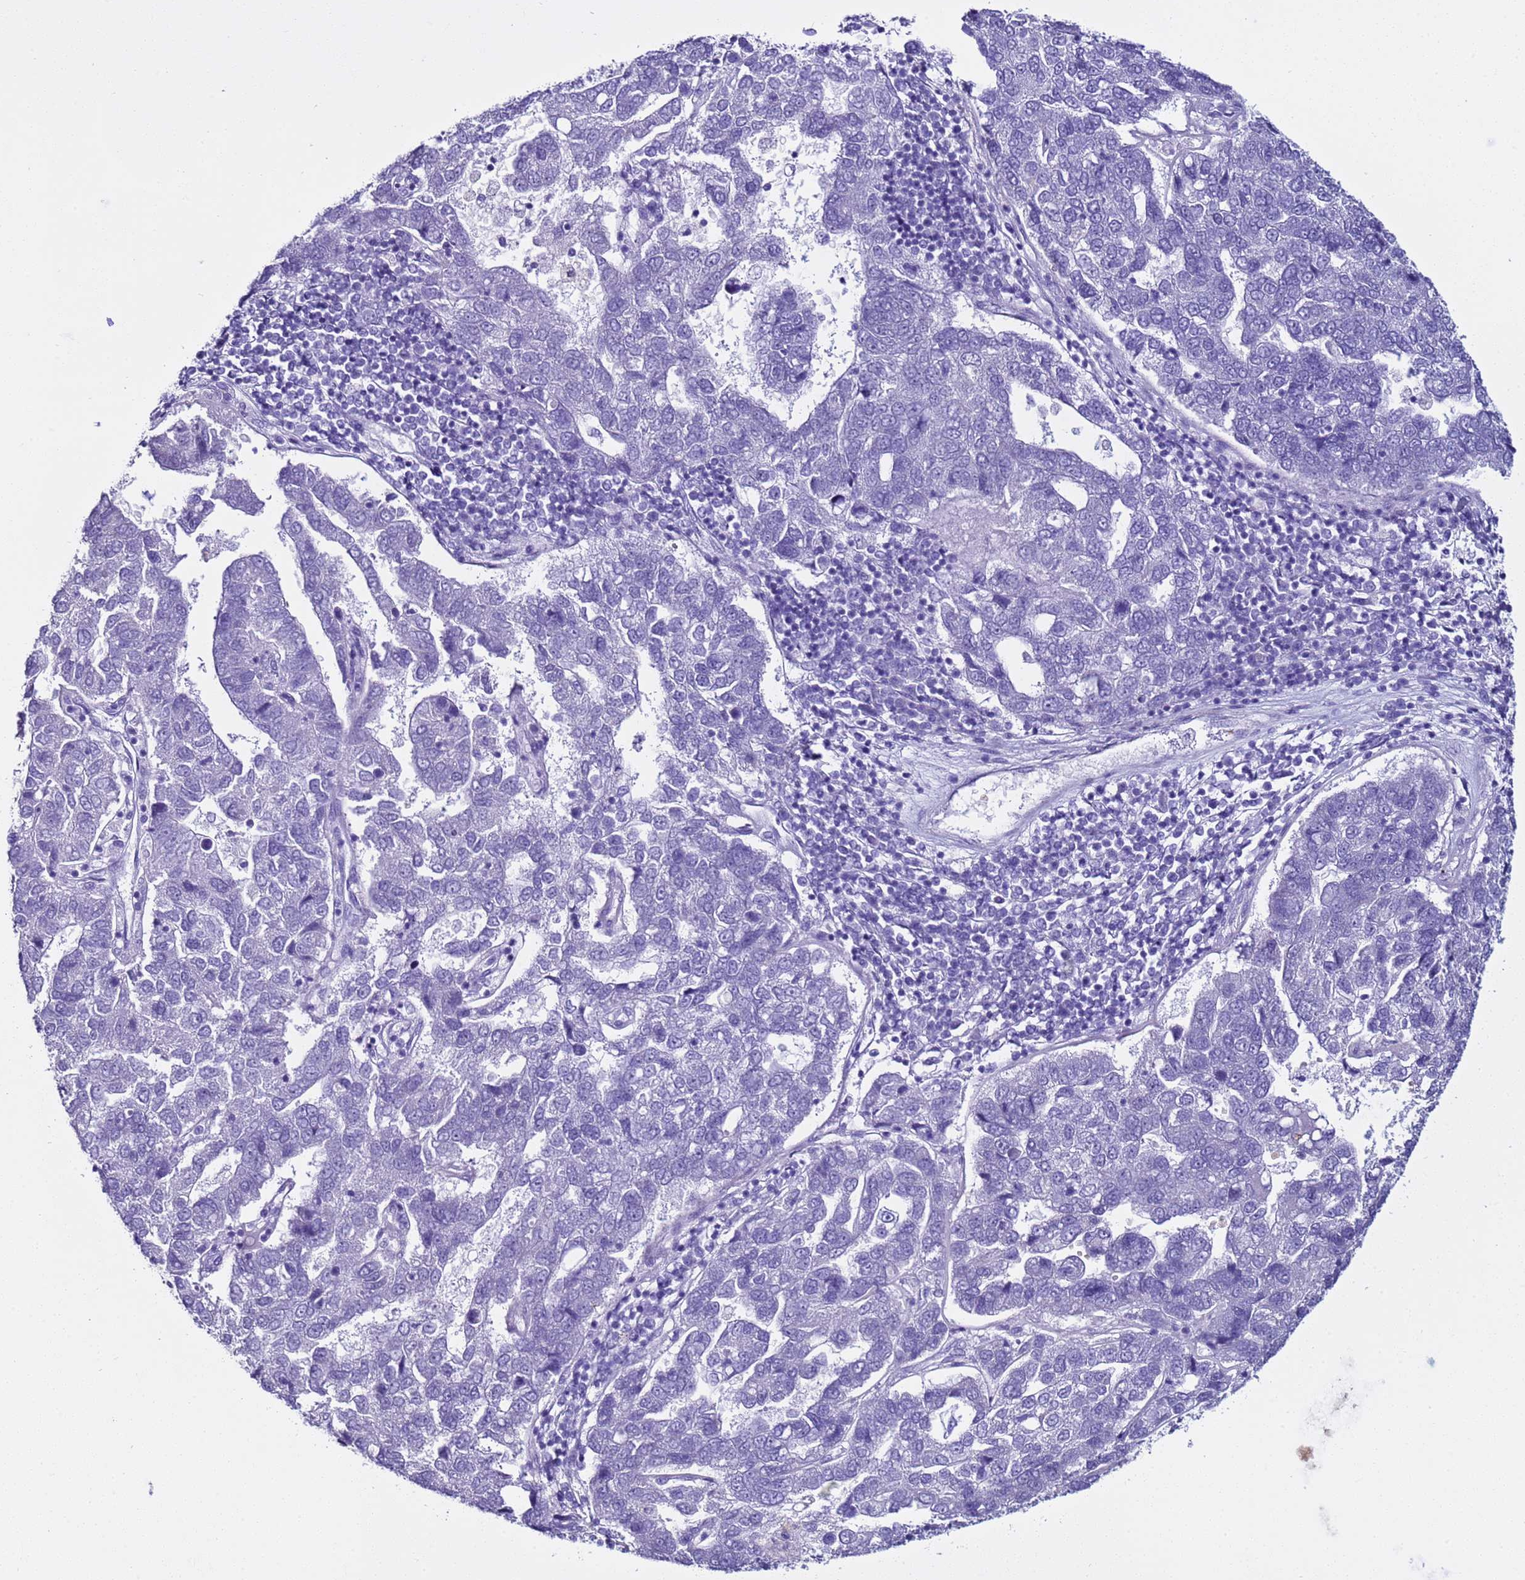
{"staining": {"intensity": "negative", "quantity": "none", "location": "none"}, "tissue": "pancreatic cancer", "cell_type": "Tumor cells", "image_type": "cancer", "snomed": [{"axis": "morphology", "description": "Adenocarcinoma, NOS"}, {"axis": "topography", "description": "Pancreas"}], "caption": "Tumor cells are negative for brown protein staining in pancreatic cancer.", "gene": "LCMT1", "patient": {"sex": "female", "age": 61}}